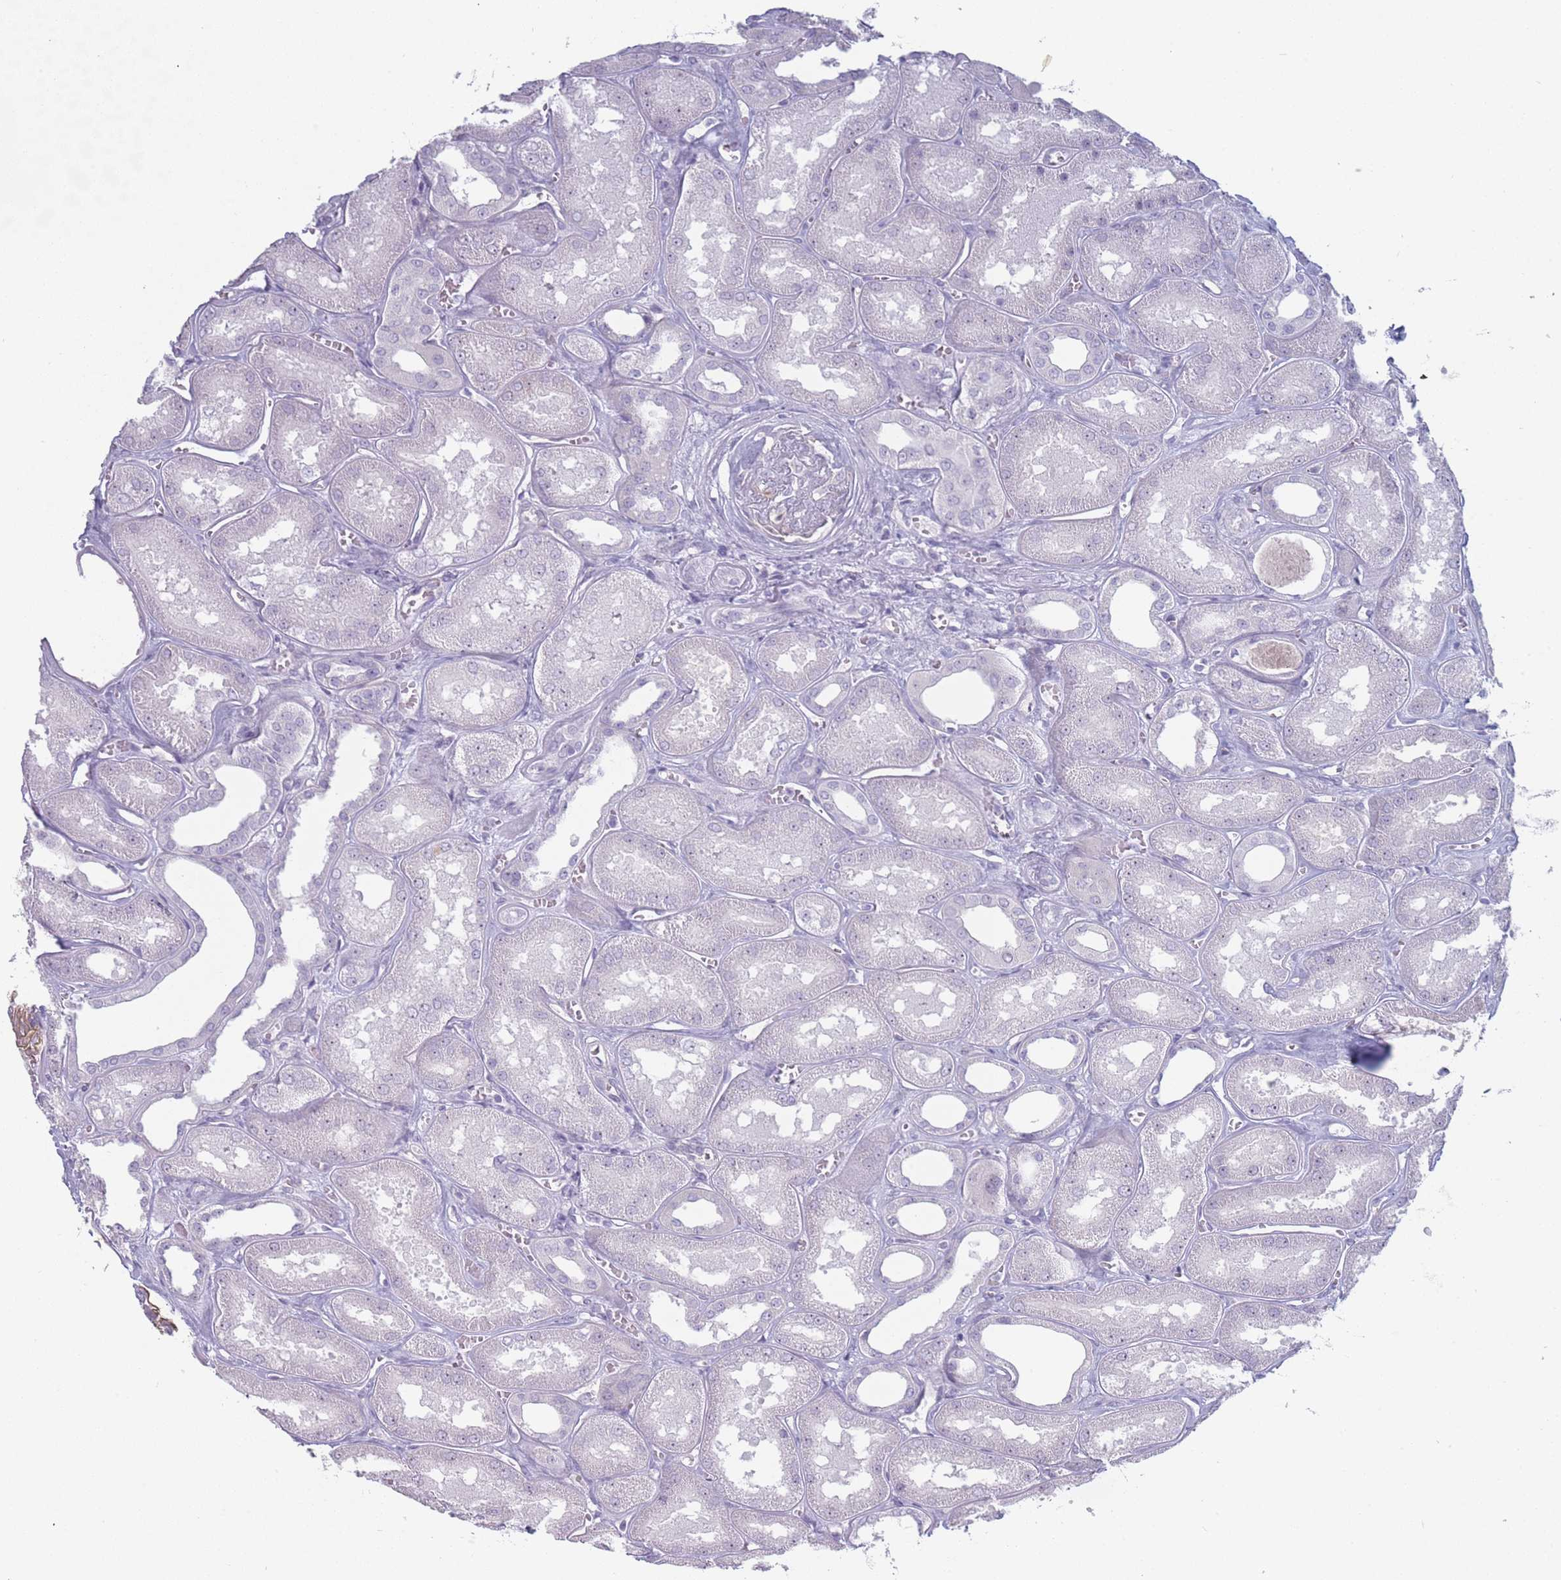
{"staining": {"intensity": "moderate", "quantity": "25%-75%", "location": "cytoplasmic/membranous"}, "tissue": "kidney", "cell_type": "Cells in glomeruli", "image_type": "normal", "snomed": [{"axis": "morphology", "description": "Normal tissue, NOS"}, {"axis": "morphology", "description": "Adenocarcinoma, NOS"}, {"axis": "topography", "description": "Kidney"}], "caption": "A high-resolution histopathology image shows immunohistochemistry (IHC) staining of benign kidney, which shows moderate cytoplasmic/membranous positivity in approximately 25%-75% of cells in glomeruli.", "gene": "ROS1", "patient": {"sex": "female", "age": 68}}